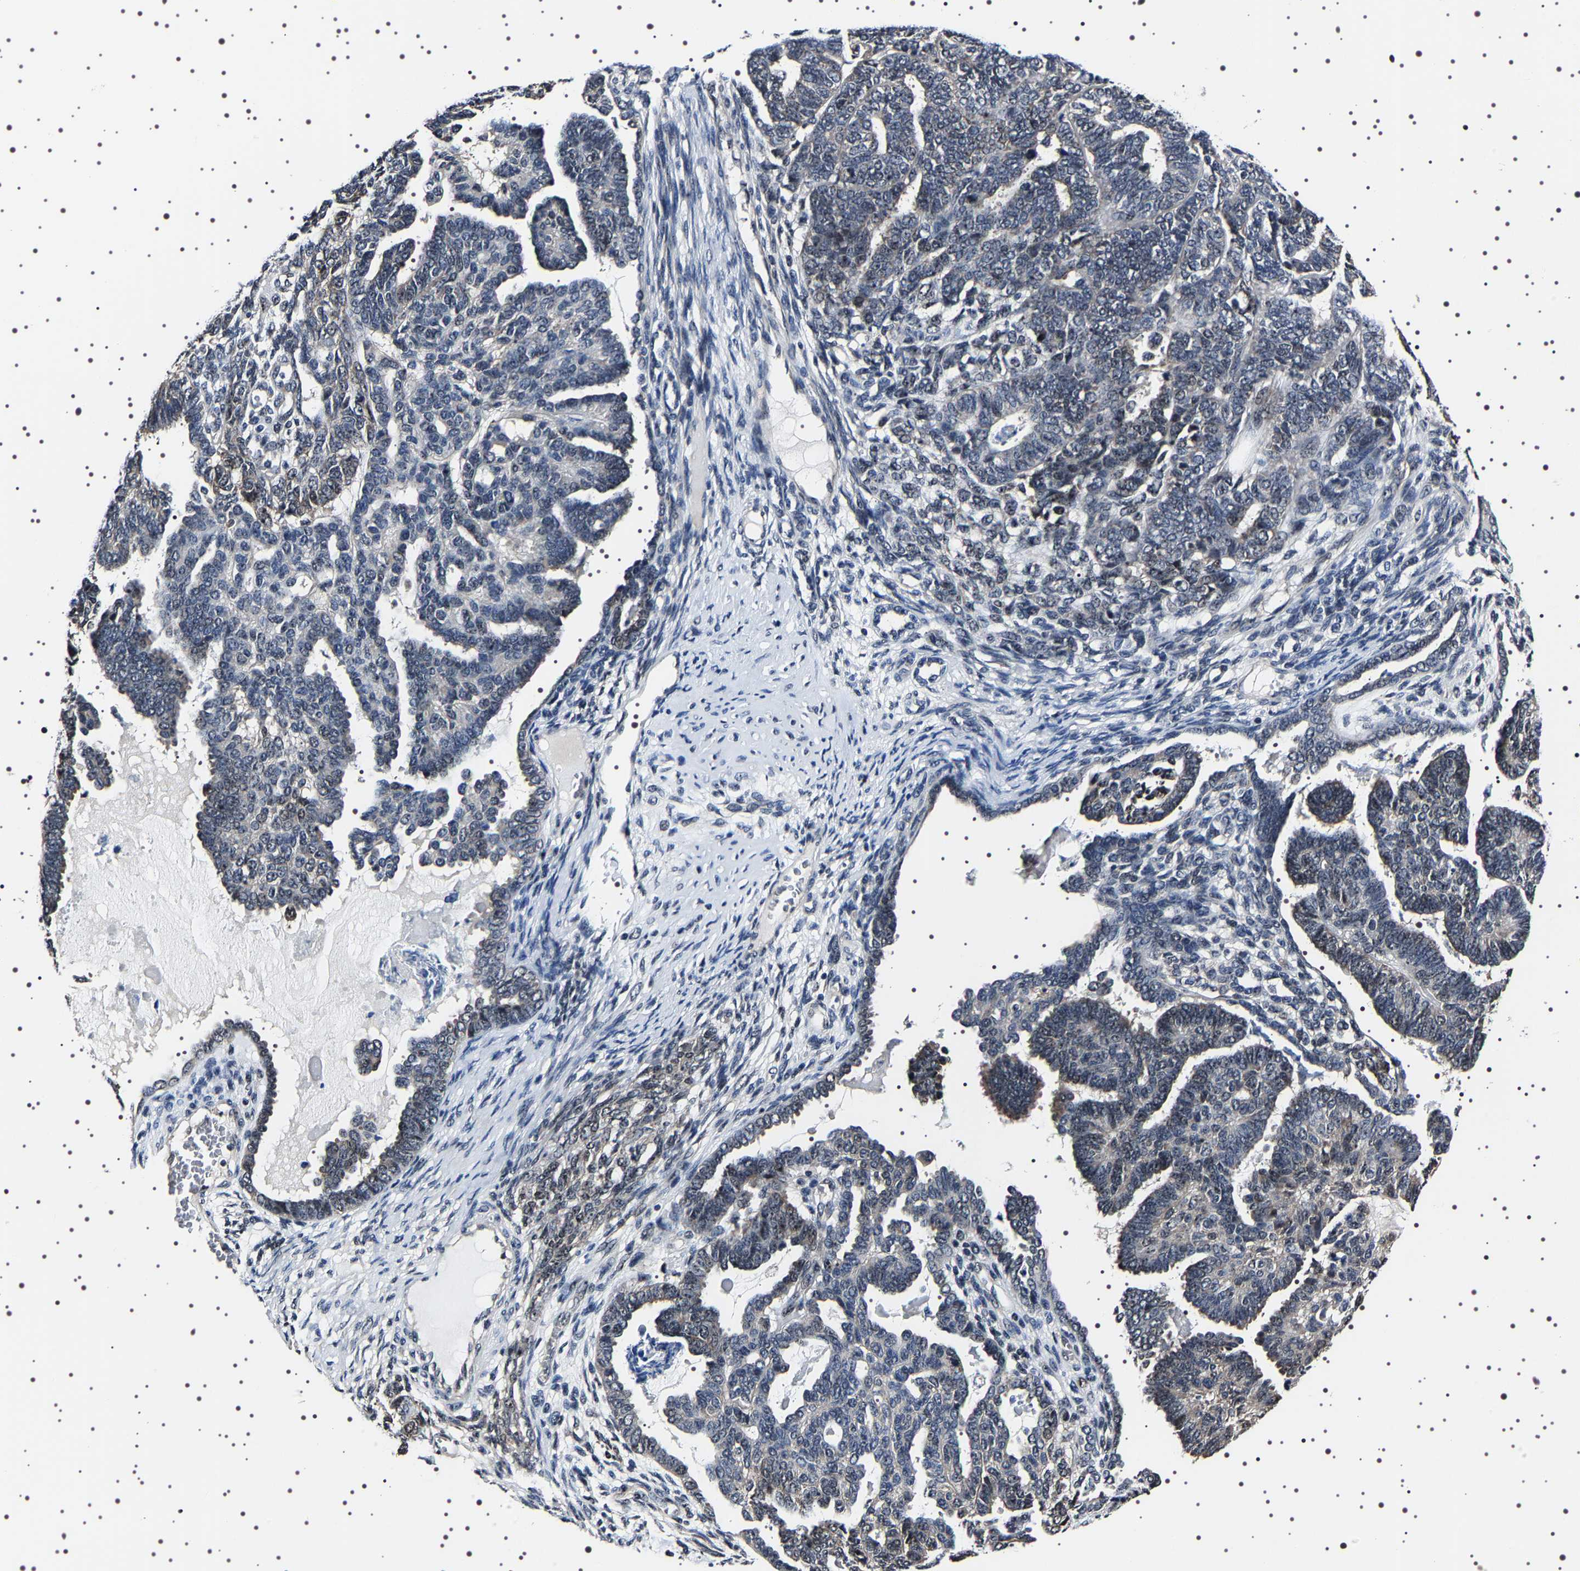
{"staining": {"intensity": "strong", "quantity": "<25%", "location": "nuclear"}, "tissue": "endometrial cancer", "cell_type": "Tumor cells", "image_type": "cancer", "snomed": [{"axis": "morphology", "description": "Neoplasm, malignant, NOS"}, {"axis": "topography", "description": "Endometrium"}], "caption": "Endometrial malignant neoplasm tissue exhibits strong nuclear positivity in about <25% of tumor cells, visualized by immunohistochemistry.", "gene": "GNL3", "patient": {"sex": "female", "age": 74}}